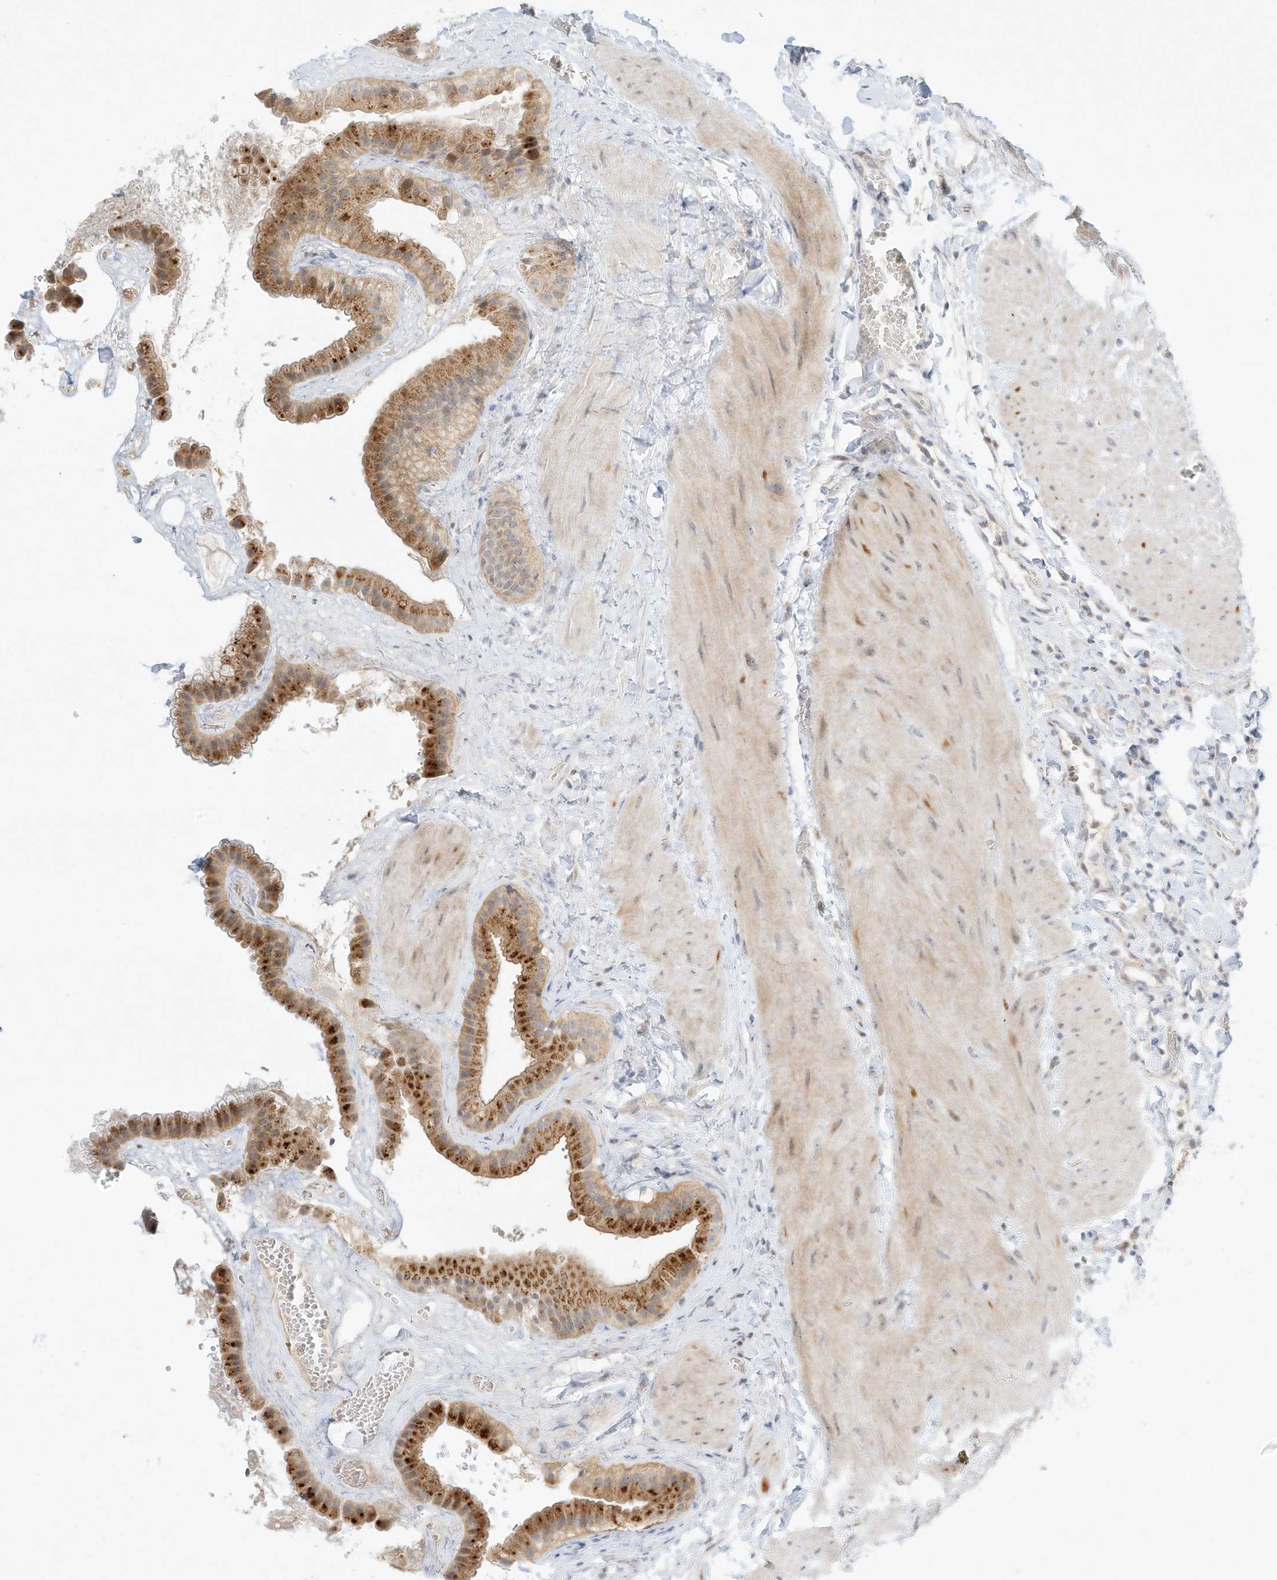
{"staining": {"intensity": "moderate", "quantity": ">75%", "location": "cytoplasmic/membranous"}, "tissue": "gallbladder", "cell_type": "Glandular cells", "image_type": "normal", "snomed": [{"axis": "morphology", "description": "Normal tissue, NOS"}, {"axis": "topography", "description": "Gallbladder"}], "caption": "Immunohistochemistry of benign gallbladder reveals medium levels of moderate cytoplasmic/membranous expression in about >75% of glandular cells.", "gene": "PAK6", "patient": {"sex": "male", "age": 55}}